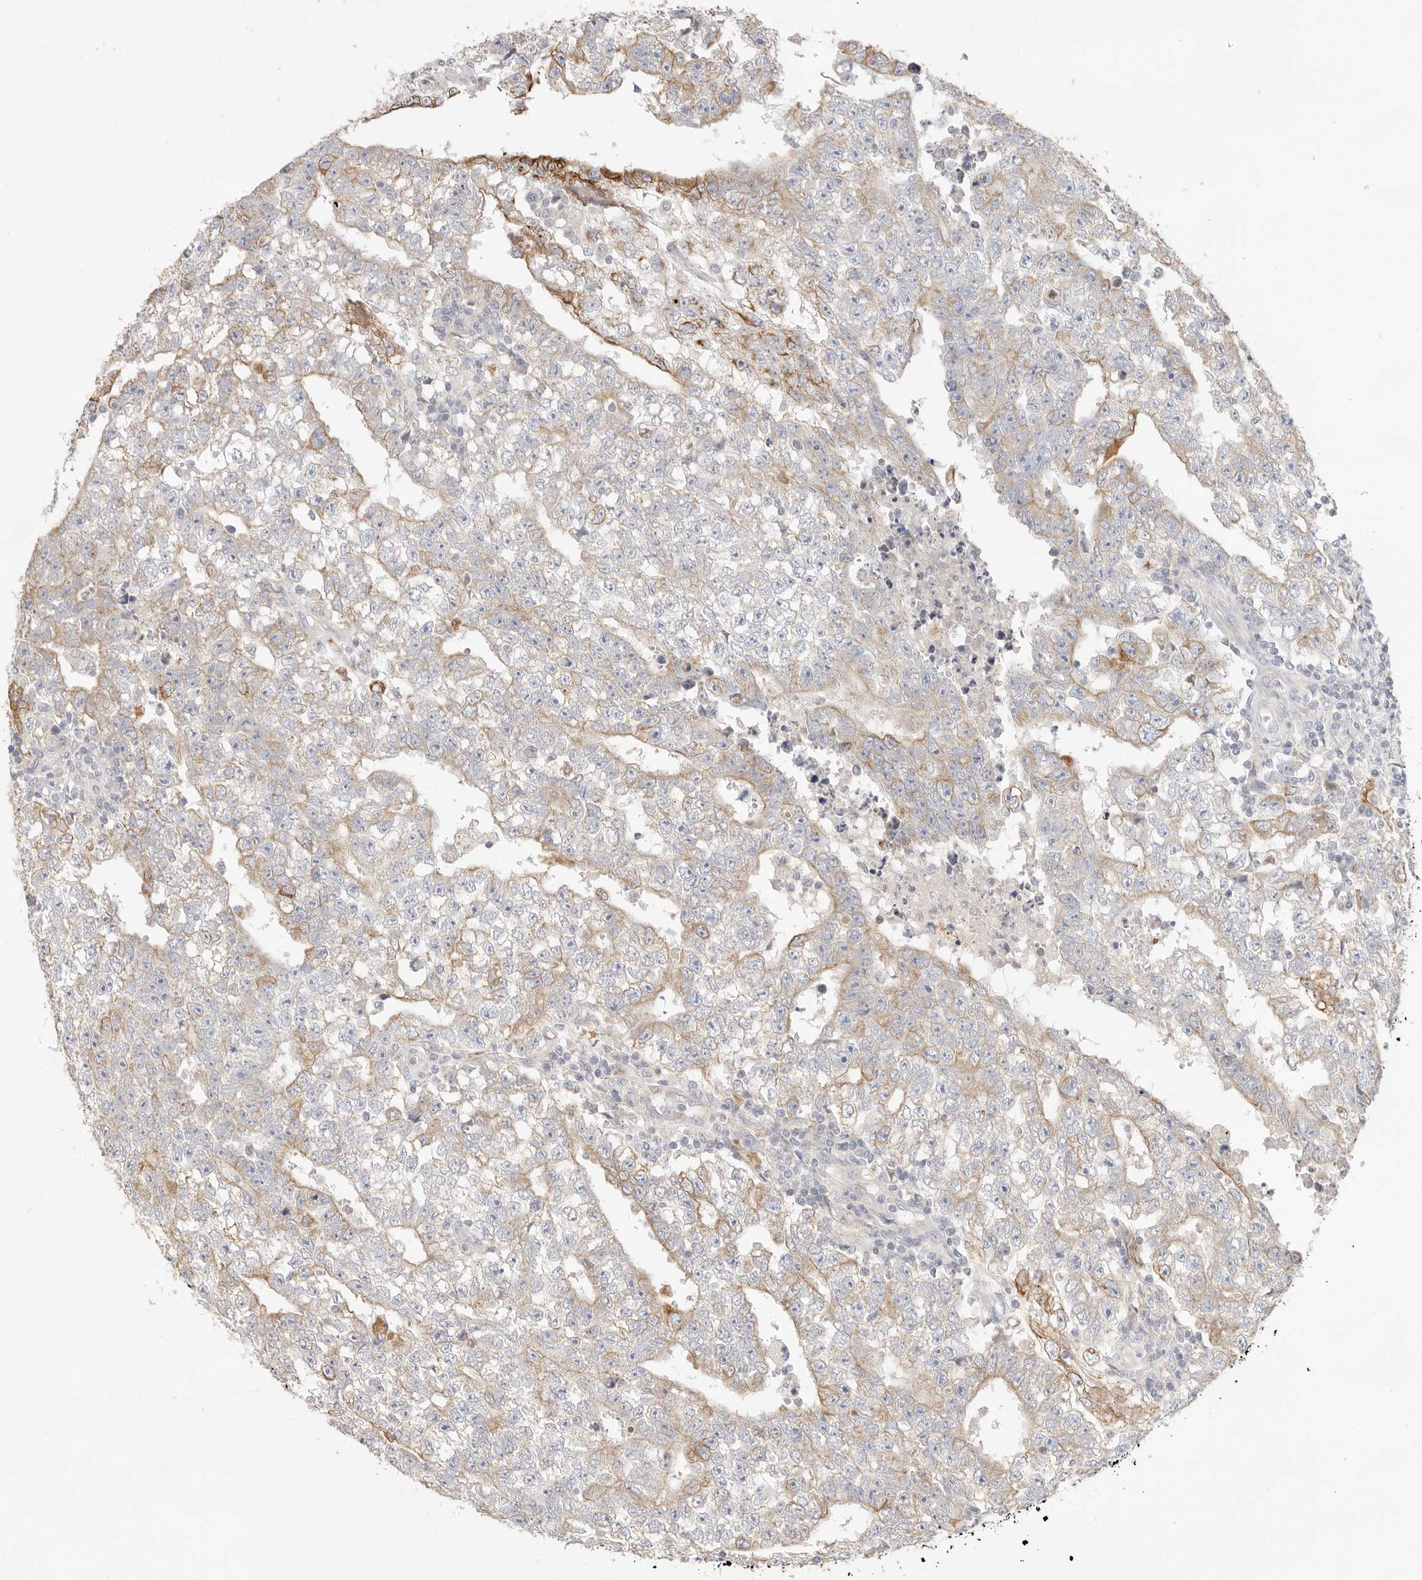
{"staining": {"intensity": "moderate", "quantity": "<25%", "location": "cytoplasmic/membranous"}, "tissue": "testis cancer", "cell_type": "Tumor cells", "image_type": "cancer", "snomed": [{"axis": "morphology", "description": "Carcinoma, Embryonal, NOS"}, {"axis": "topography", "description": "Testis"}], "caption": "A brown stain labels moderate cytoplasmic/membranous staining of a protein in testis cancer tumor cells. Ihc stains the protein of interest in brown and the nuclei are stained blue.", "gene": "USH1C", "patient": {"sex": "male", "age": 25}}